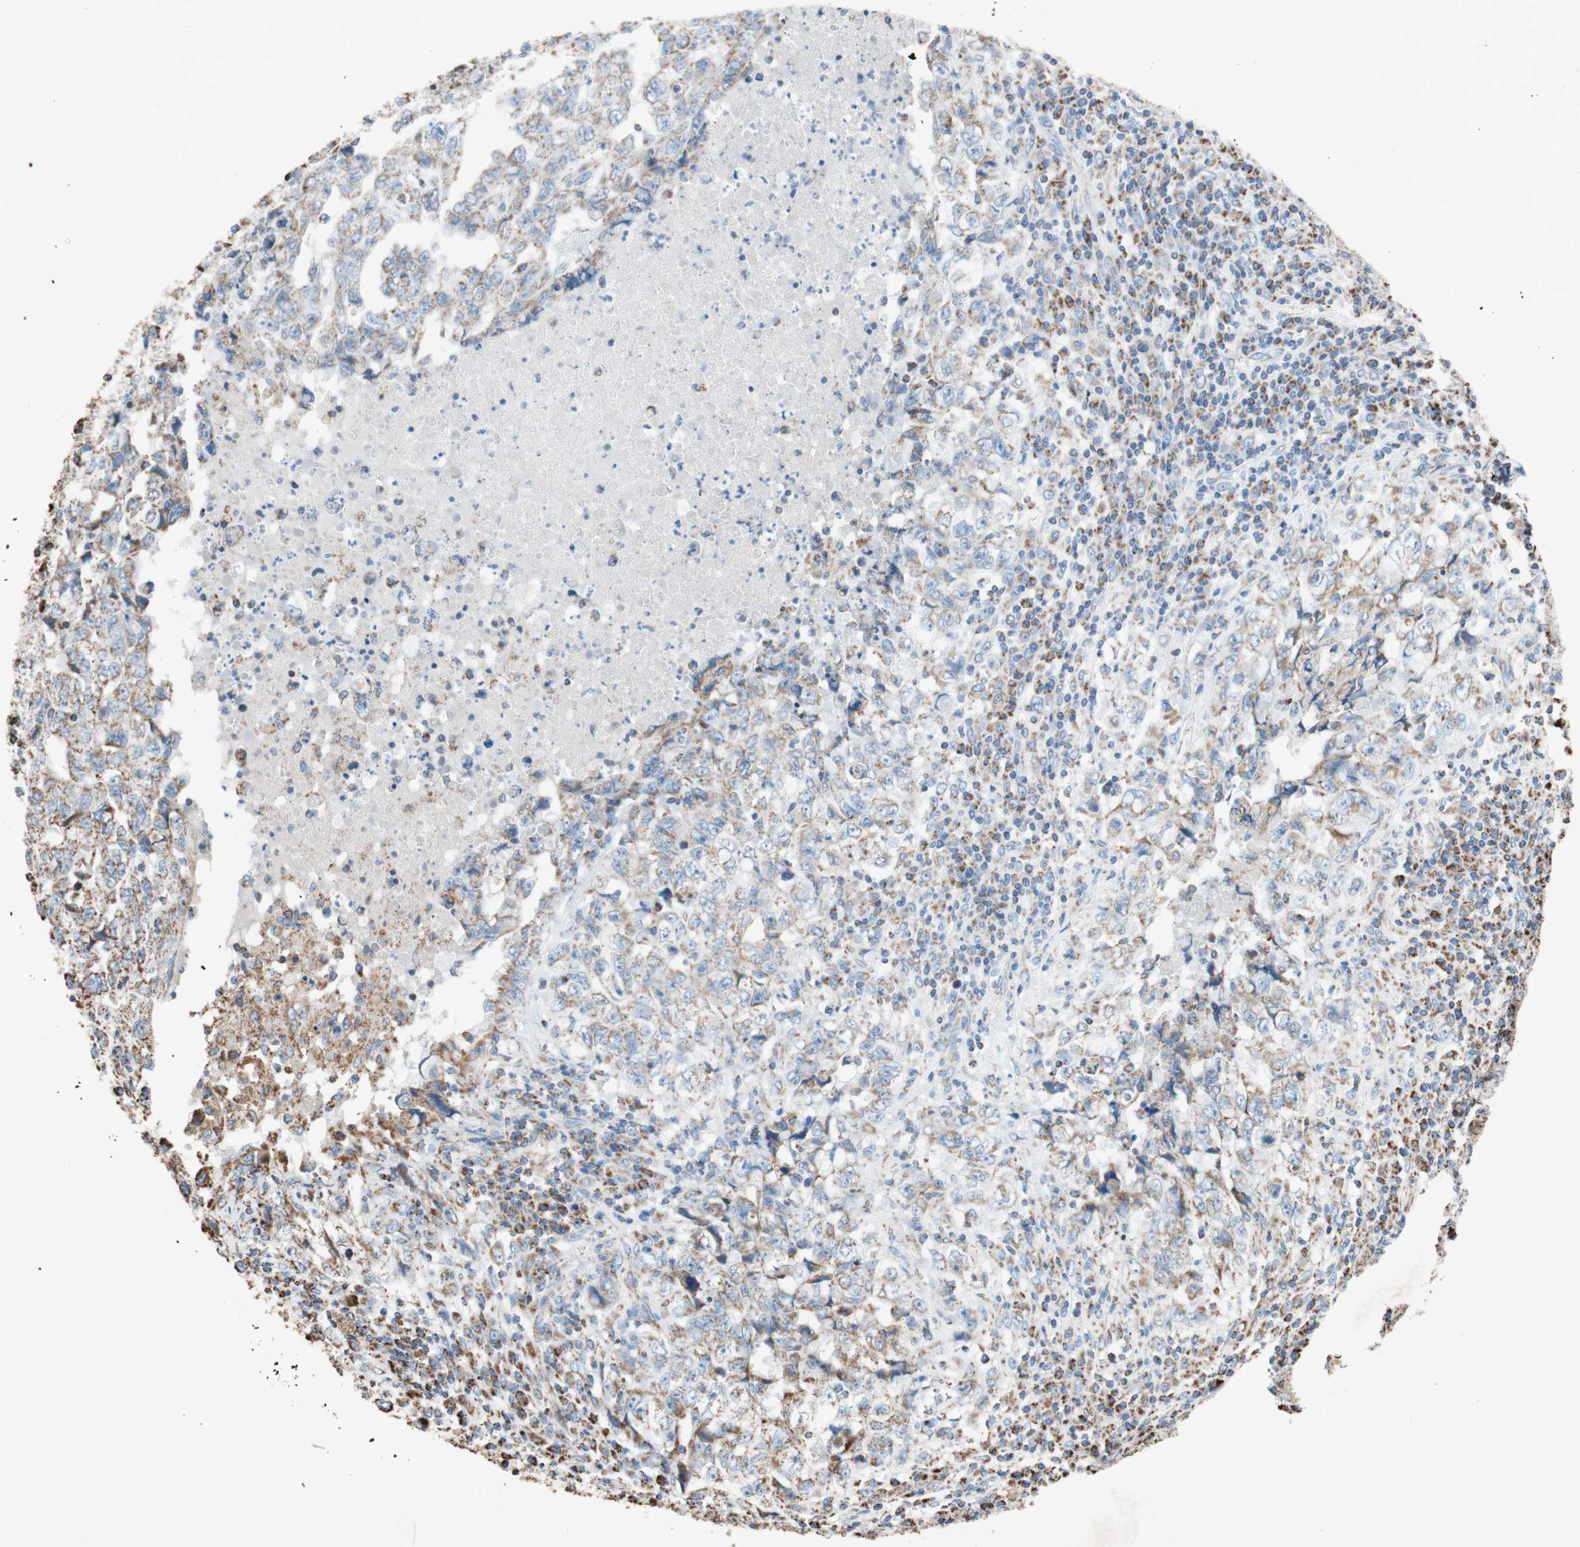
{"staining": {"intensity": "moderate", "quantity": "25%-75%", "location": "cytoplasmic/membranous"}, "tissue": "testis cancer", "cell_type": "Tumor cells", "image_type": "cancer", "snomed": [{"axis": "morphology", "description": "Necrosis, NOS"}, {"axis": "morphology", "description": "Carcinoma, Embryonal, NOS"}, {"axis": "topography", "description": "Testis"}], "caption": "High-magnification brightfield microscopy of testis cancer (embryonal carcinoma) stained with DAB (3,3'-diaminobenzidine) (brown) and counterstained with hematoxylin (blue). tumor cells exhibit moderate cytoplasmic/membranous expression is appreciated in approximately25%-75% of cells. (IHC, brightfield microscopy, high magnification).", "gene": "PCSK4", "patient": {"sex": "male", "age": 19}}